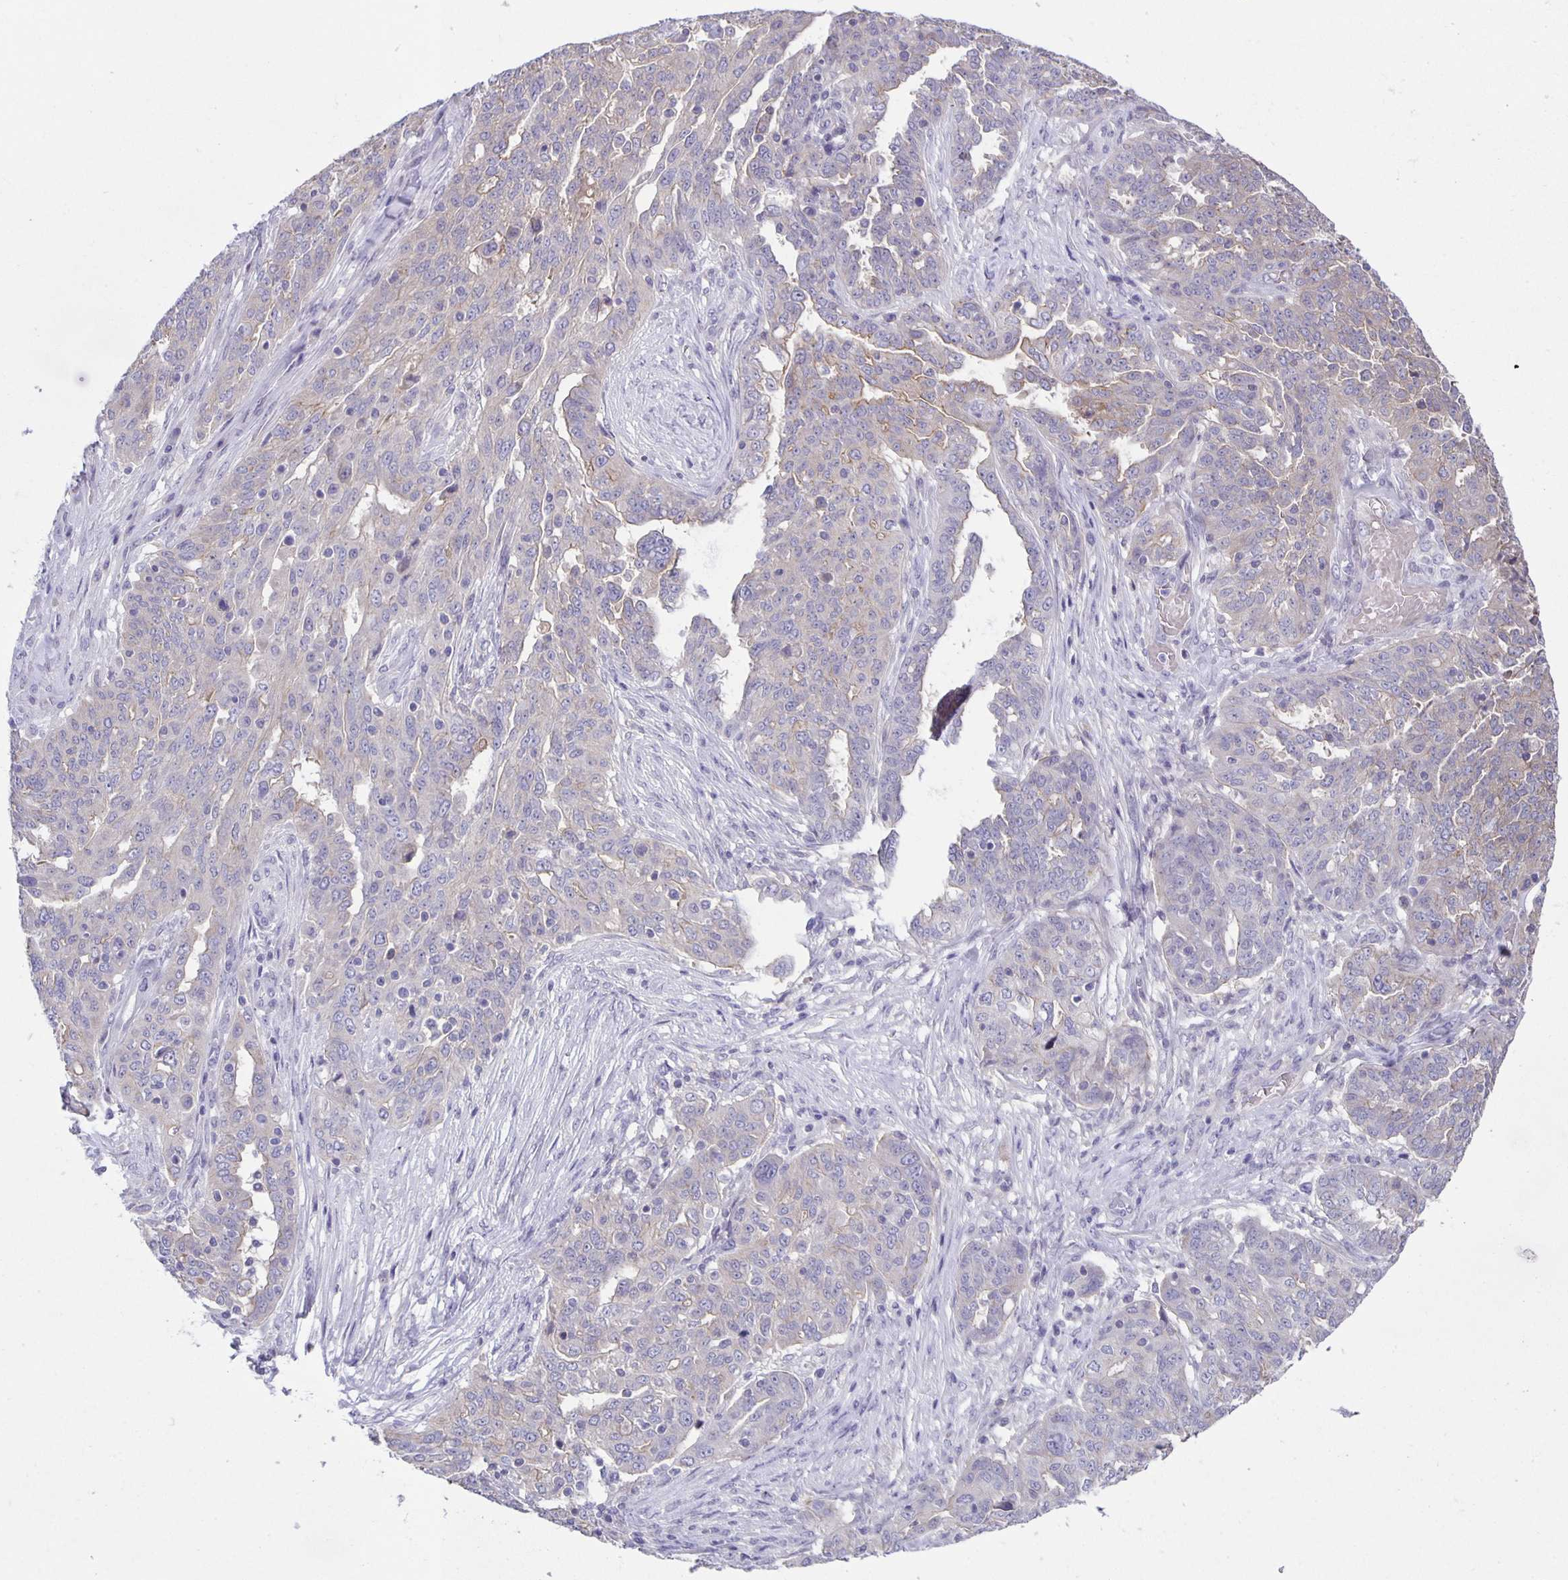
{"staining": {"intensity": "negative", "quantity": "none", "location": "none"}, "tissue": "ovarian cancer", "cell_type": "Tumor cells", "image_type": "cancer", "snomed": [{"axis": "morphology", "description": "Cystadenocarcinoma, serous, NOS"}, {"axis": "topography", "description": "Ovary"}], "caption": "Ovarian cancer (serous cystadenocarcinoma) was stained to show a protein in brown. There is no significant expression in tumor cells.", "gene": "PTPN3", "patient": {"sex": "female", "age": 67}}